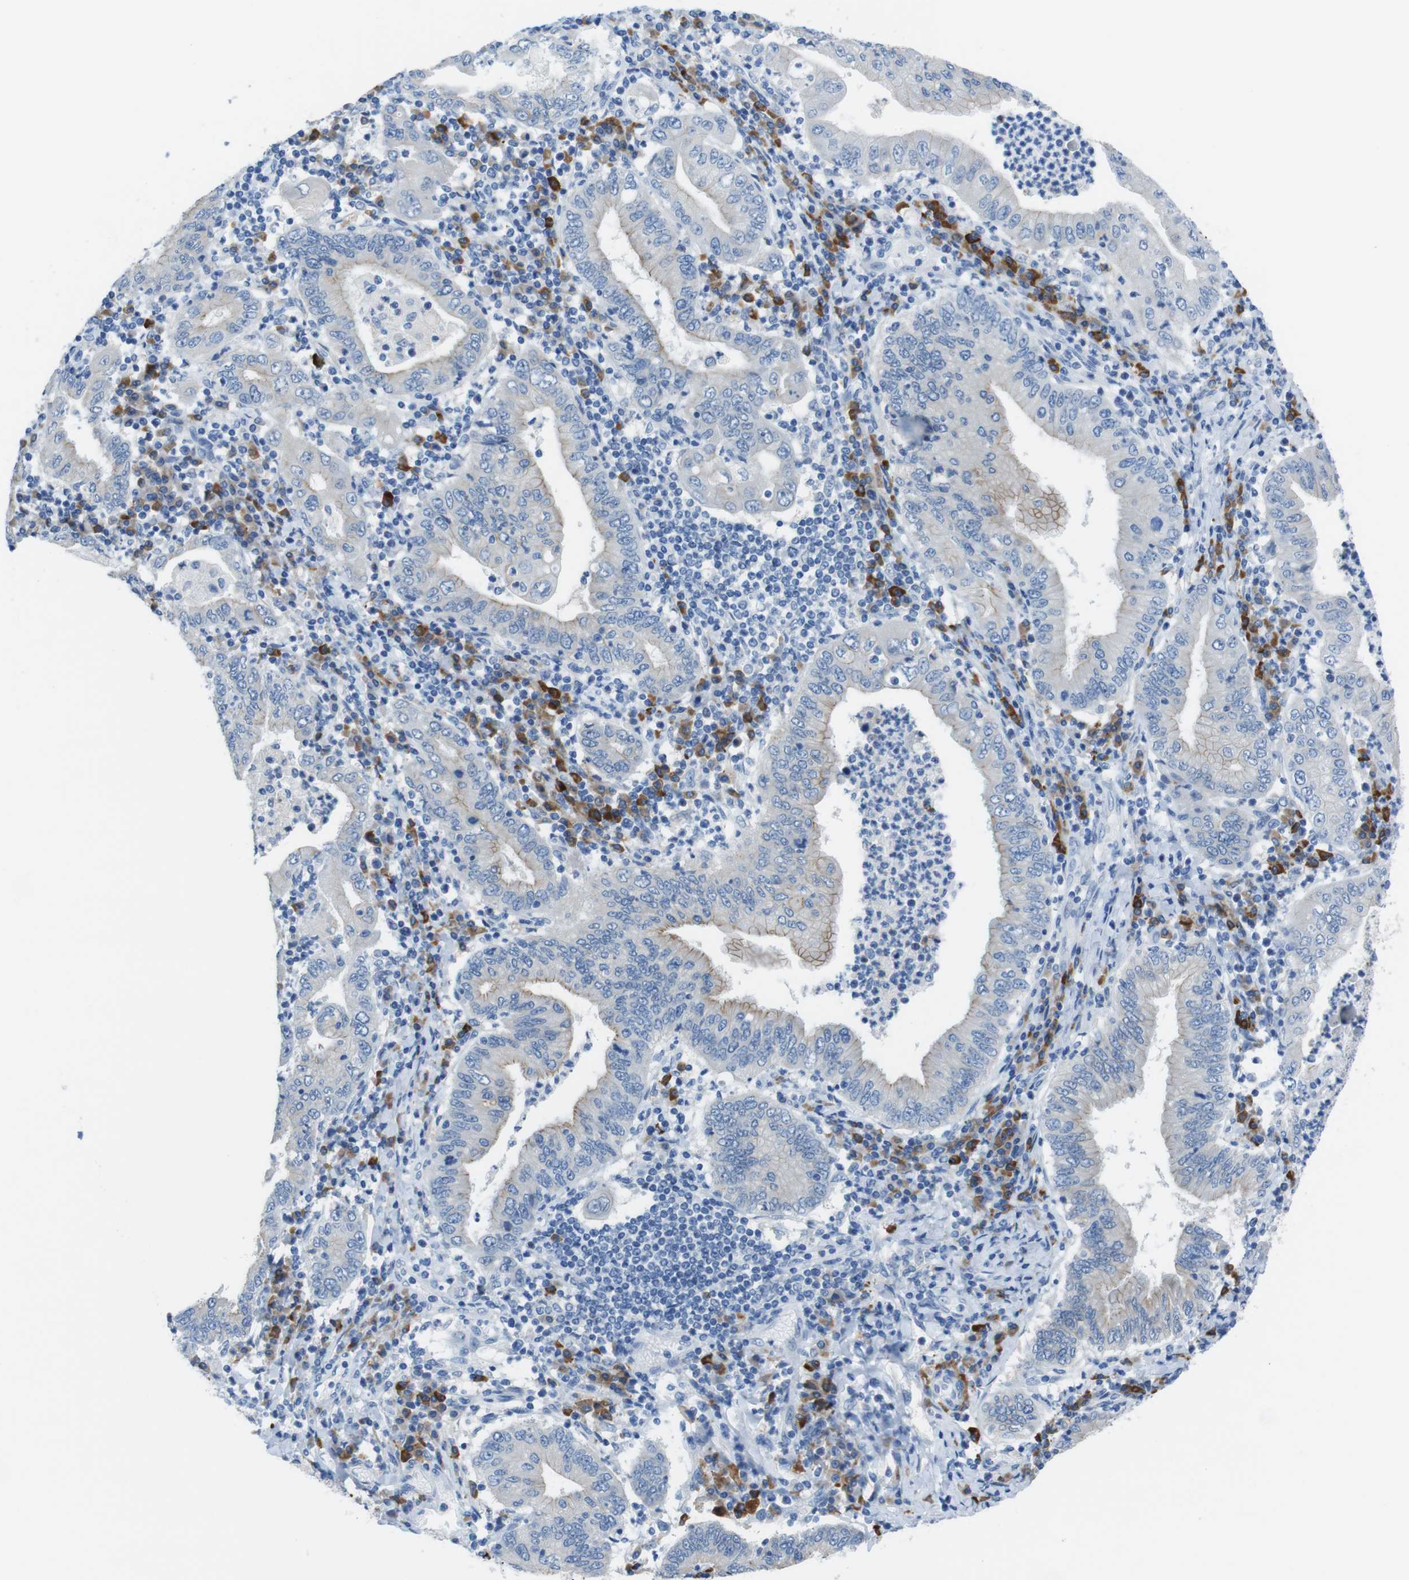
{"staining": {"intensity": "weak", "quantity": "<25%", "location": "cytoplasmic/membranous"}, "tissue": "stomach cancer", "cell_type": "Tumor cells", "image_type": "cancer", "snomed": [{"axis": "morphology", "description": "Normal tissue, NOS"}, {"axis": "morphology", "description": "Adenocarcinoma, NOS"}, {"axis": "topography", "description": "Esophagus"}, {"axis": "topography", "description": "Stomach, upper"}, {"axis": "topography", "description": "Peripheral nerve tissue"}], "caption": "An immunohistochemistry (IHC) image of adenocarcinoma (stomach) is shown. There is no staining in tumor cells of adenocarcinoma (stomach).", "gene": "CLMN", "patient": {"sex": "male", "age": 62}}